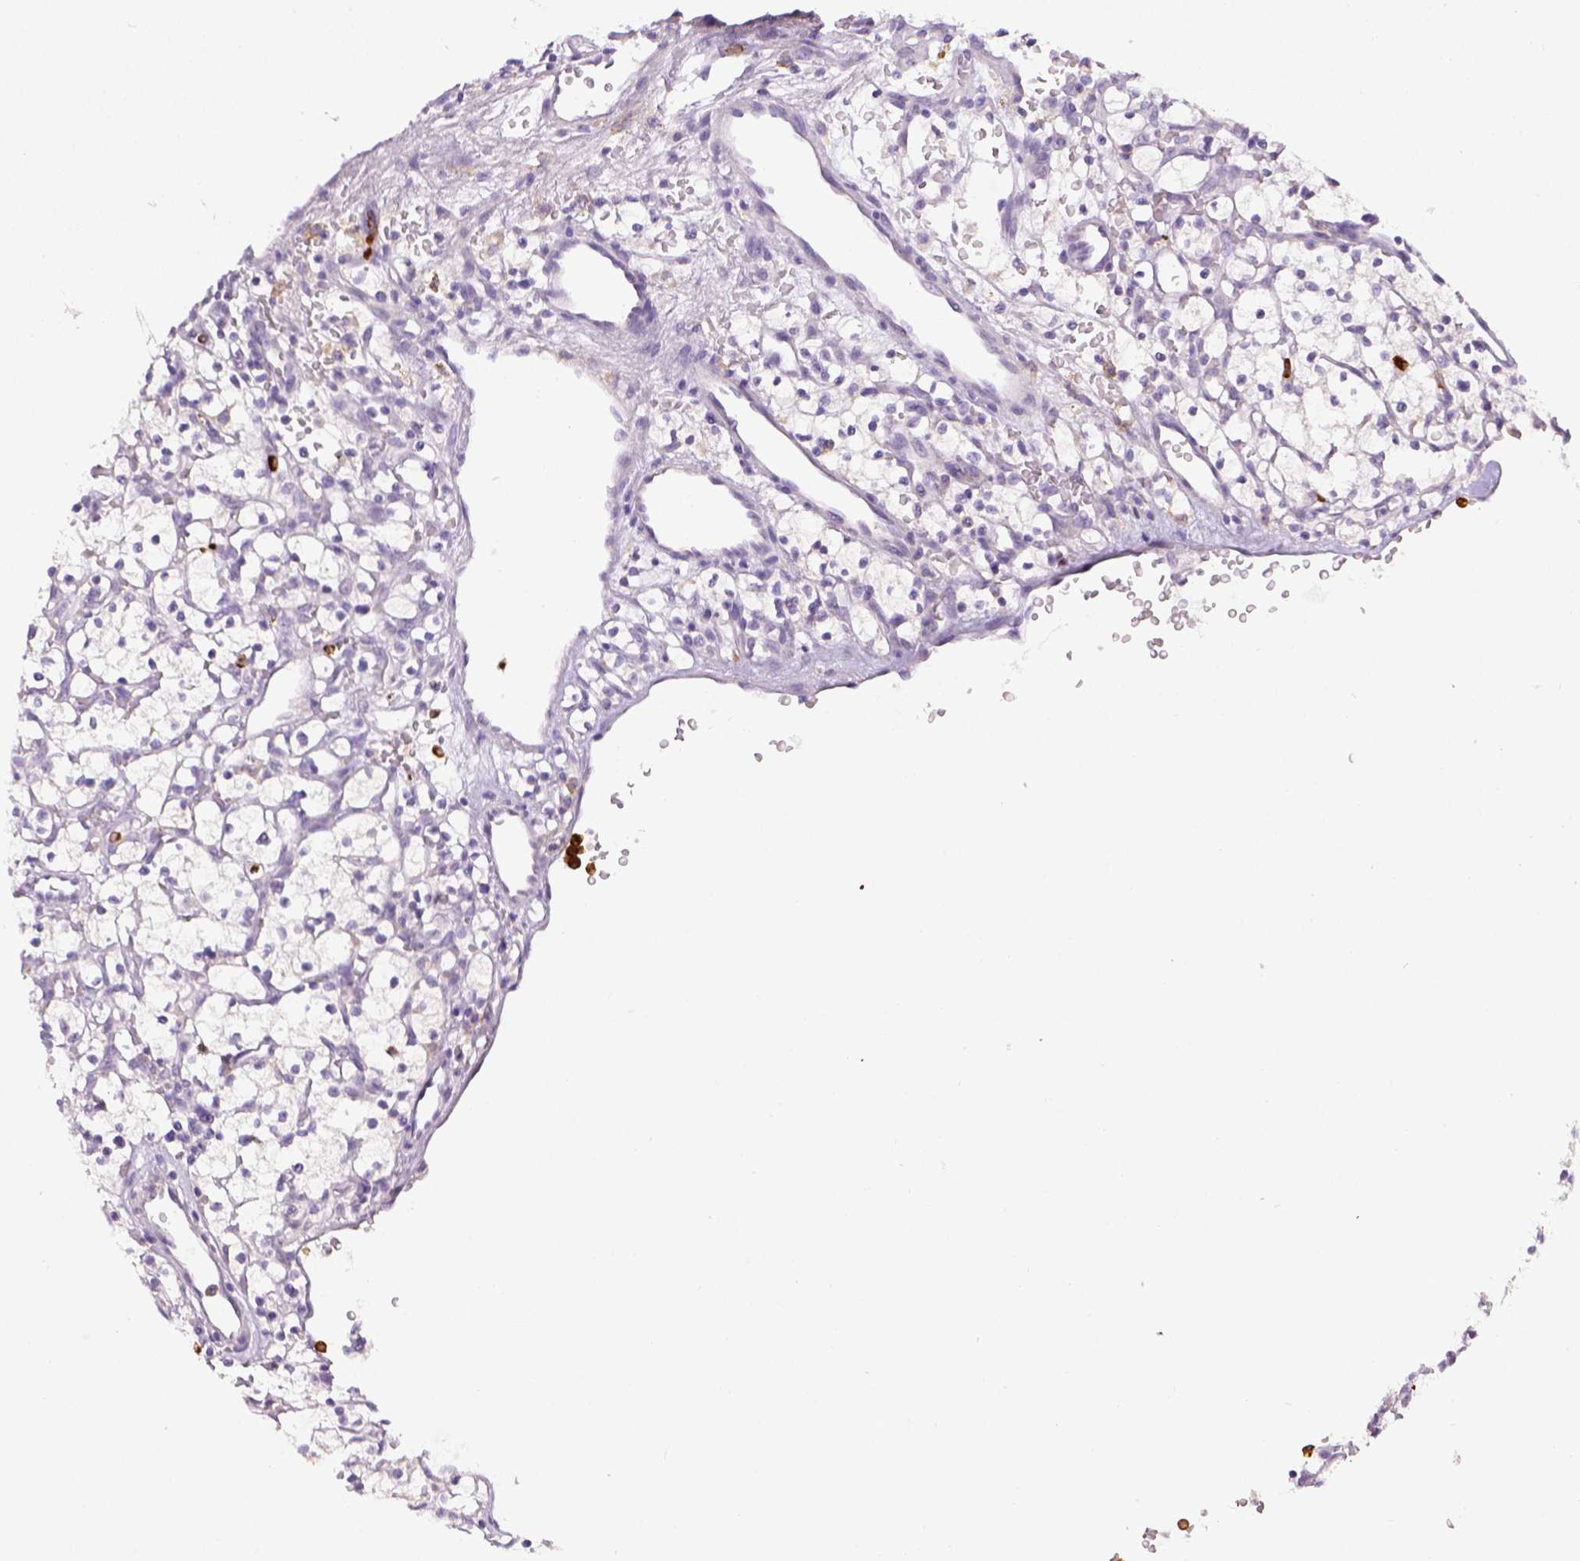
{"staining": {"intensity": "negative", "quantity": "none", "location": "none"}, "tissue": "renal cancer", "cell_type": "Tumor cells", "image_type": "cancer", "snomed": [{"axis": "morphology", "description": "Adenocarcinoma, NOS"}, {"axis": "topography", "description": "Kidney"}], "caption": "Human renal cancer (adenocarcinoma) stained for a protein using IHC reveals no expression in tumor cells.", "gene": "ITGAM", "patient": {"sex": "female", "age": 64}}